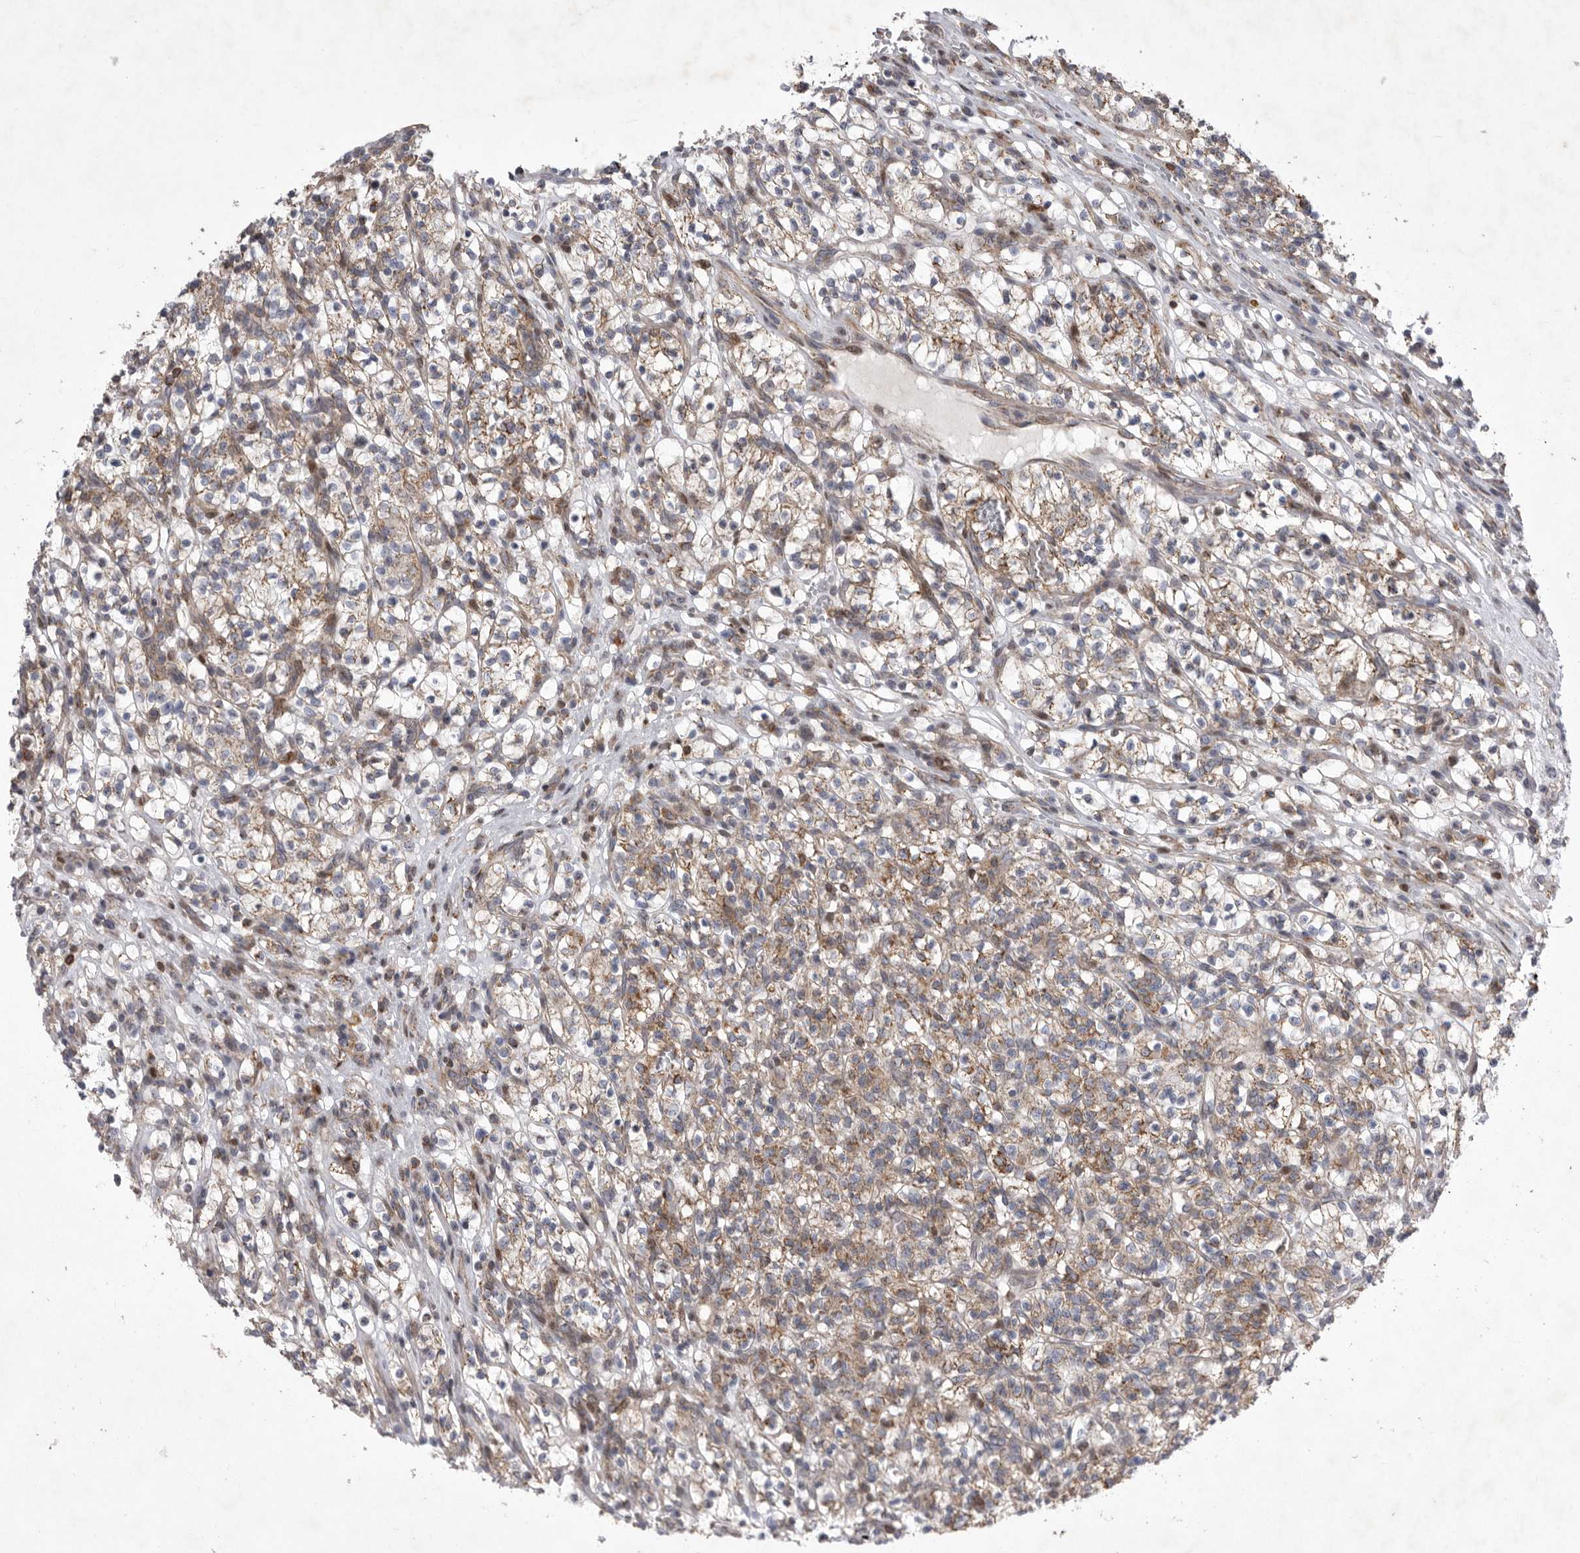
{"staining": {"intensity": "moderate", "quantity": ">75%", "location": "cytoplasmic/membranous"}, "tissue": "renal cancer", "cell_type": "Tumor cells", "image_type": "cancer", "snomed": [{"axis": "morphology", "description": "Adenocarcinoma, NOS"}, {"axis": "topography", "description": "Kidney"}], "caption": "The photomicrograph displays staining of renal cancer (adenocarcinoma), revealing moderate cytoplasmic/membranous protein positivity (brown color) within tumor cells.", "gene": "MPZL1", "patient": {"sex": "female", "age": 57}}